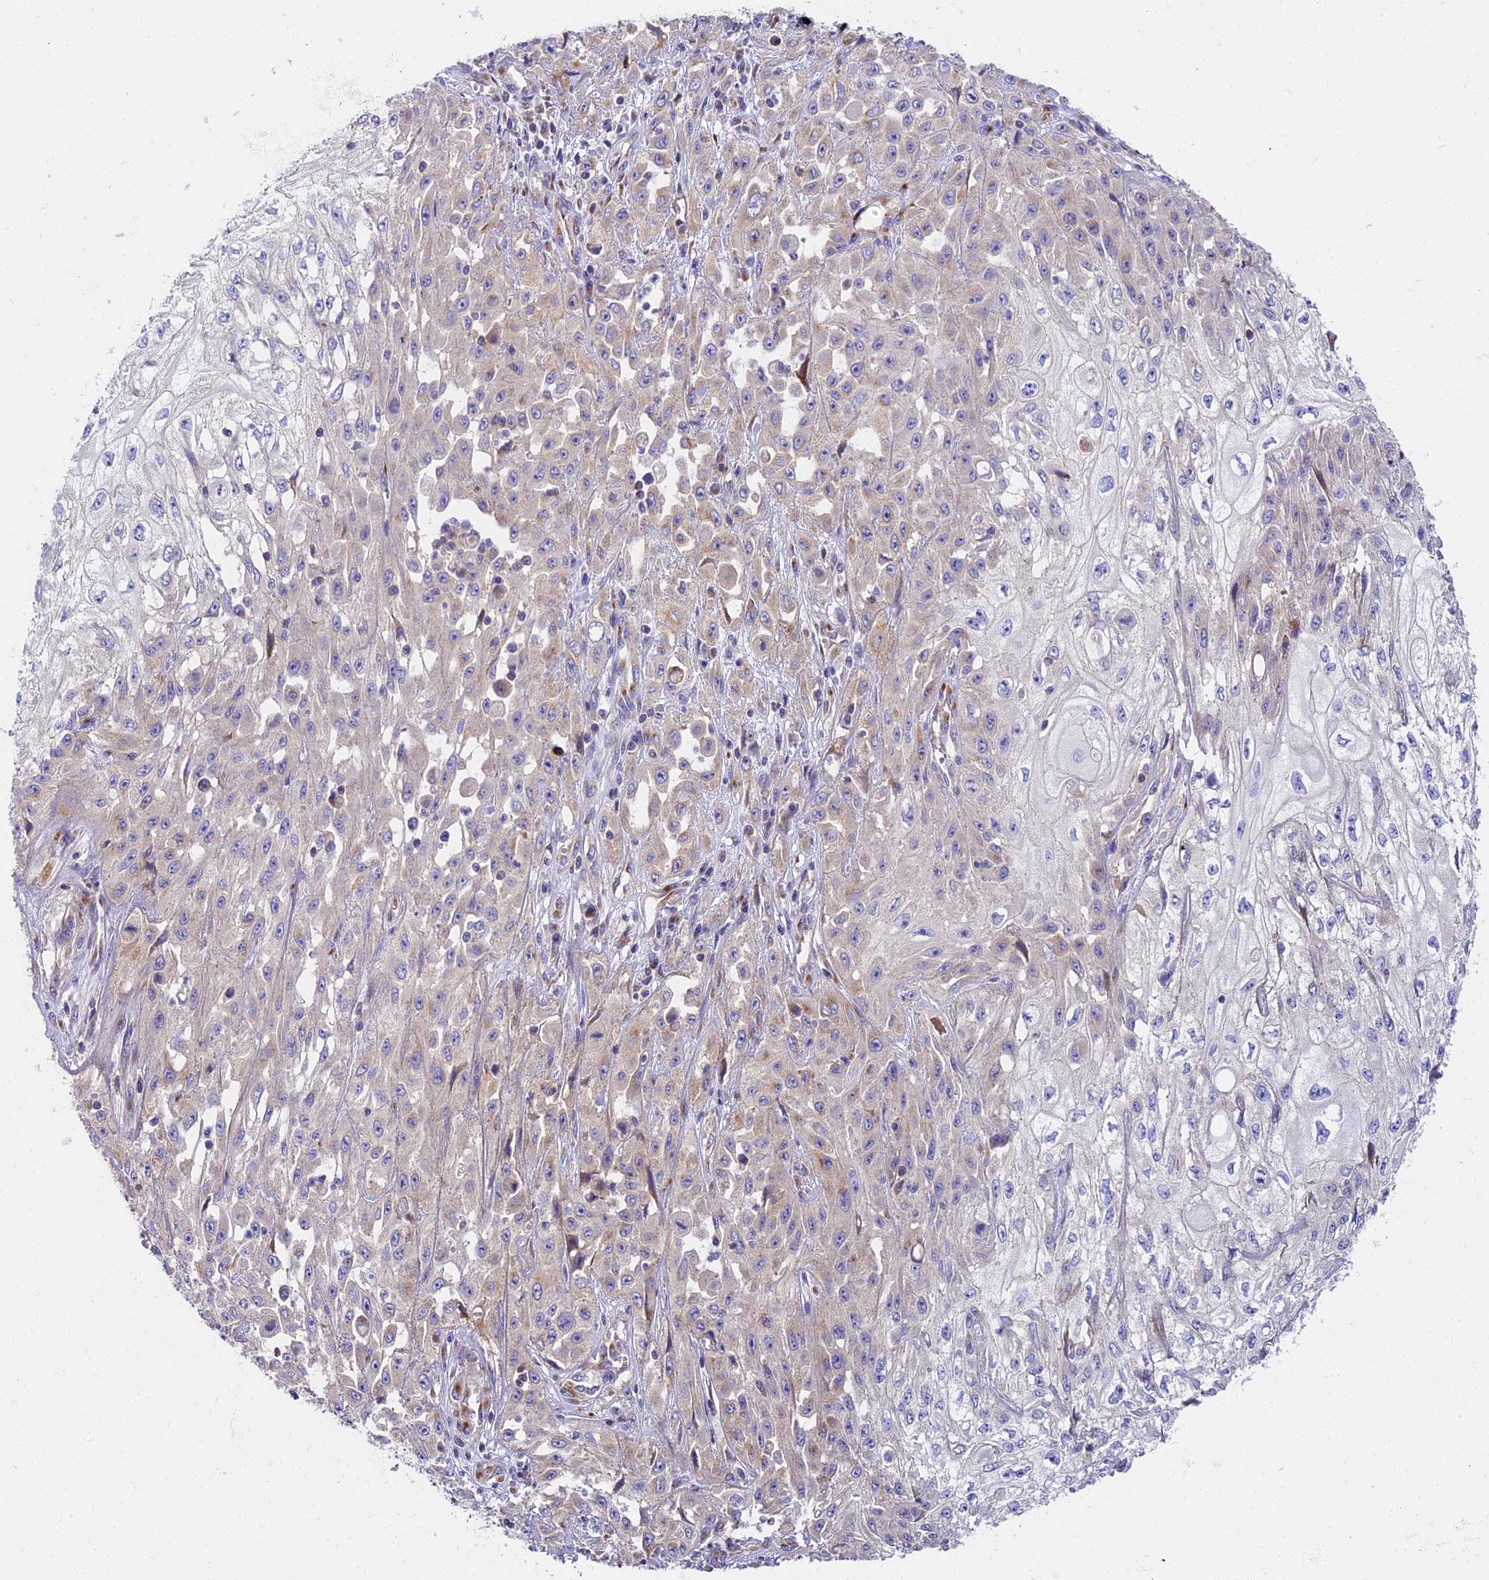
{"staining": {"intensity": "negative", "quantity": "none", "location": "none"}, "tissue": "skin cancer", "cell_type": "Tumor cells", "image_type": "cancer", "snomed": [{"axis": "morphology", "description": "Squamous cell carcinoma, NOS"}, {"axis": "morphology", "description": "Squamous cell carcinoma, metastatic, NOS"}, {"axis": "topography", "description": "Skin"}, {"axis": "topography", "description": "Lymph node"}], "caption": "Human skin squamous cell carcinoma stained for a protein using immunohistochemistry shows no staining in tumor cells.", "gene": "MRAS", "patient": {"sex": "male", "age": 75}}